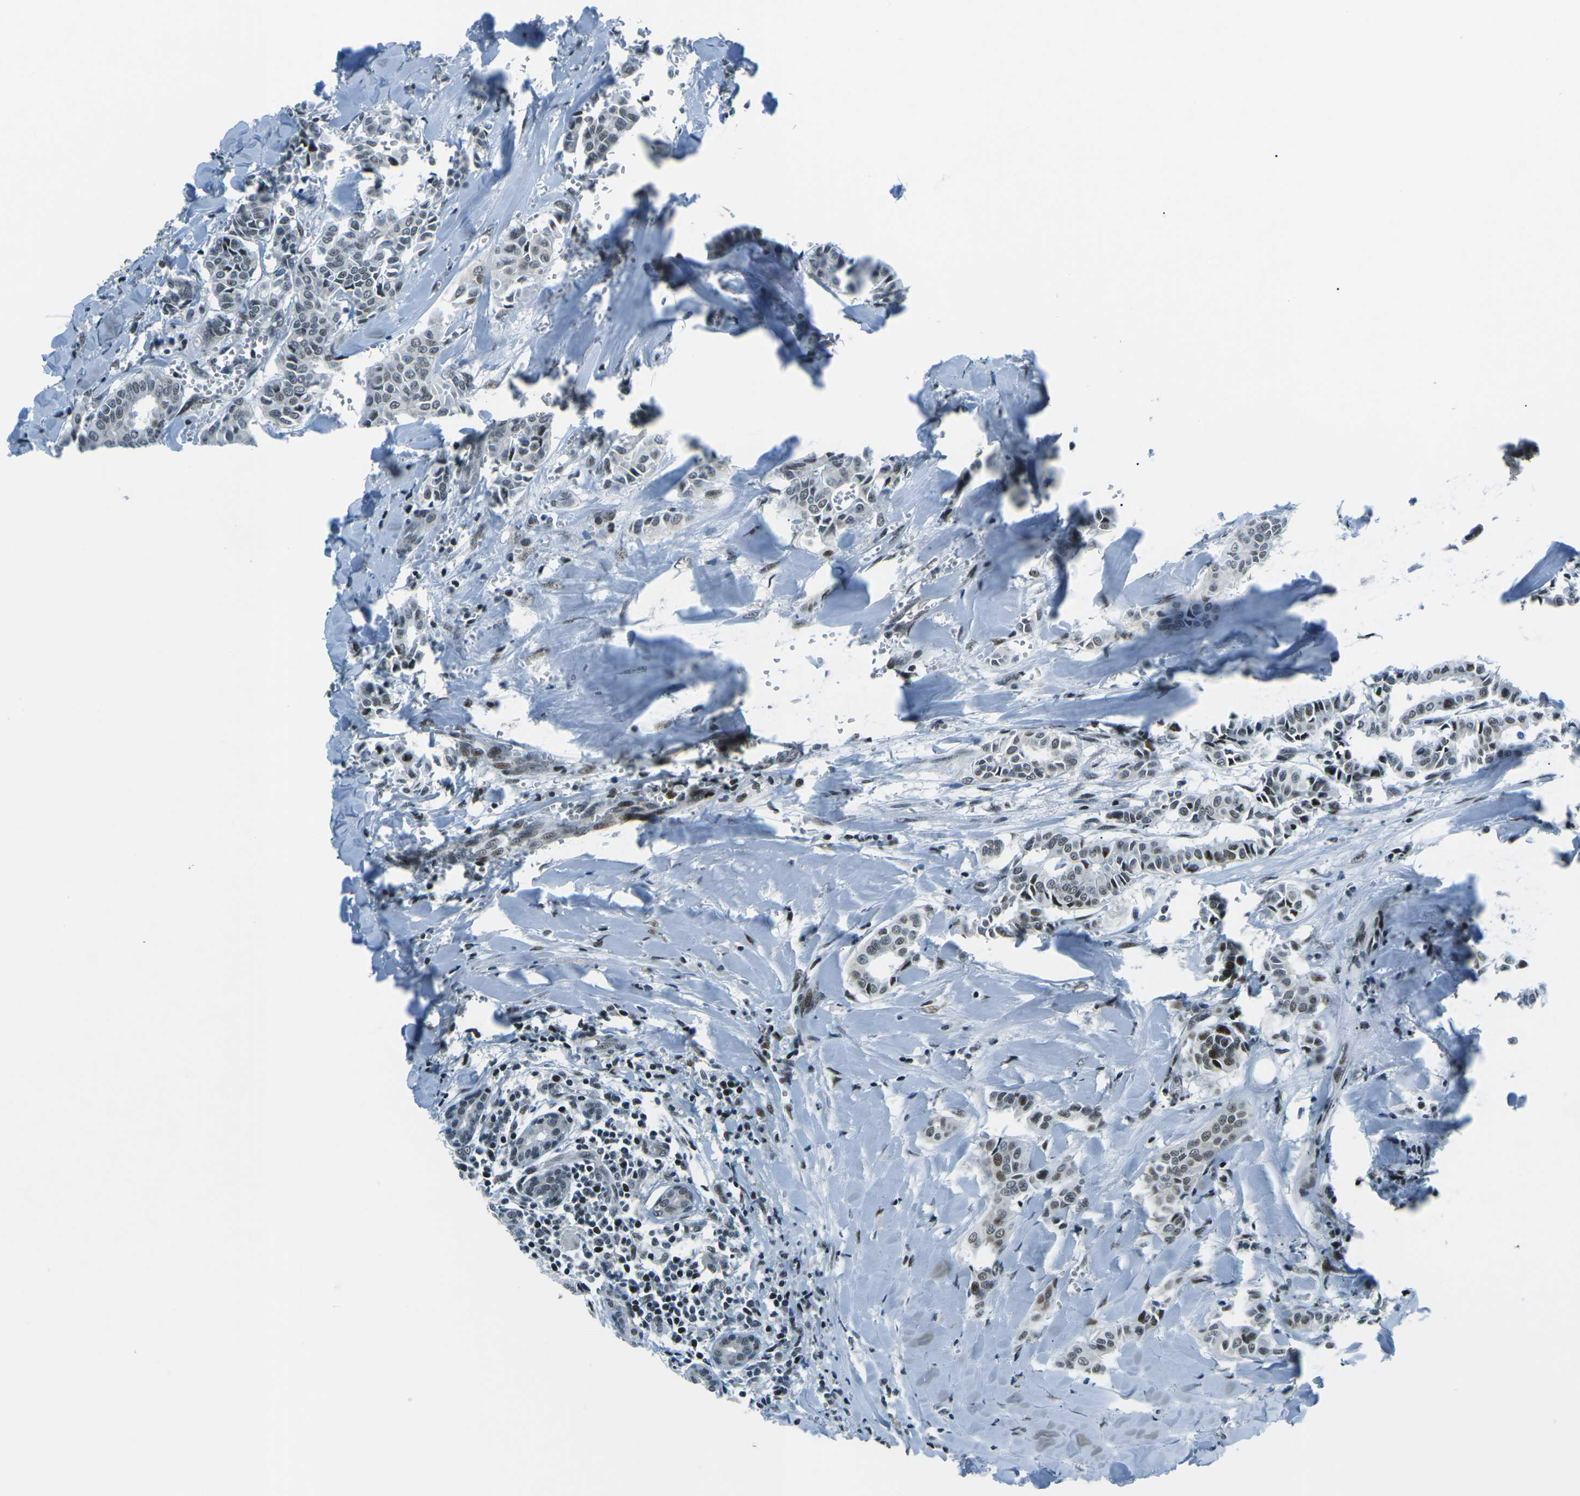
{"staining": {"intensity": "weak", "quantity": "25%-75%", "location": "nuclear"}, "tissue": "head and neck cancer", "cell_type": "Tumor cells", "image_type": "cancer", "snomed": [{"axis": "morphology", "description": "Adenocarcinoma, NOS"}, {"axis": "topography", "description": "Salivary gland"}, {"axis": "topography", "description": "Head-Neck"}], "caption": "A brown stain highlights weak nuclear staining of a protein in head and neck cancer (adenocarcinoma) tumor cells.", "gene": "RBL2", "patient": {"sex": "female", "age": 59}}